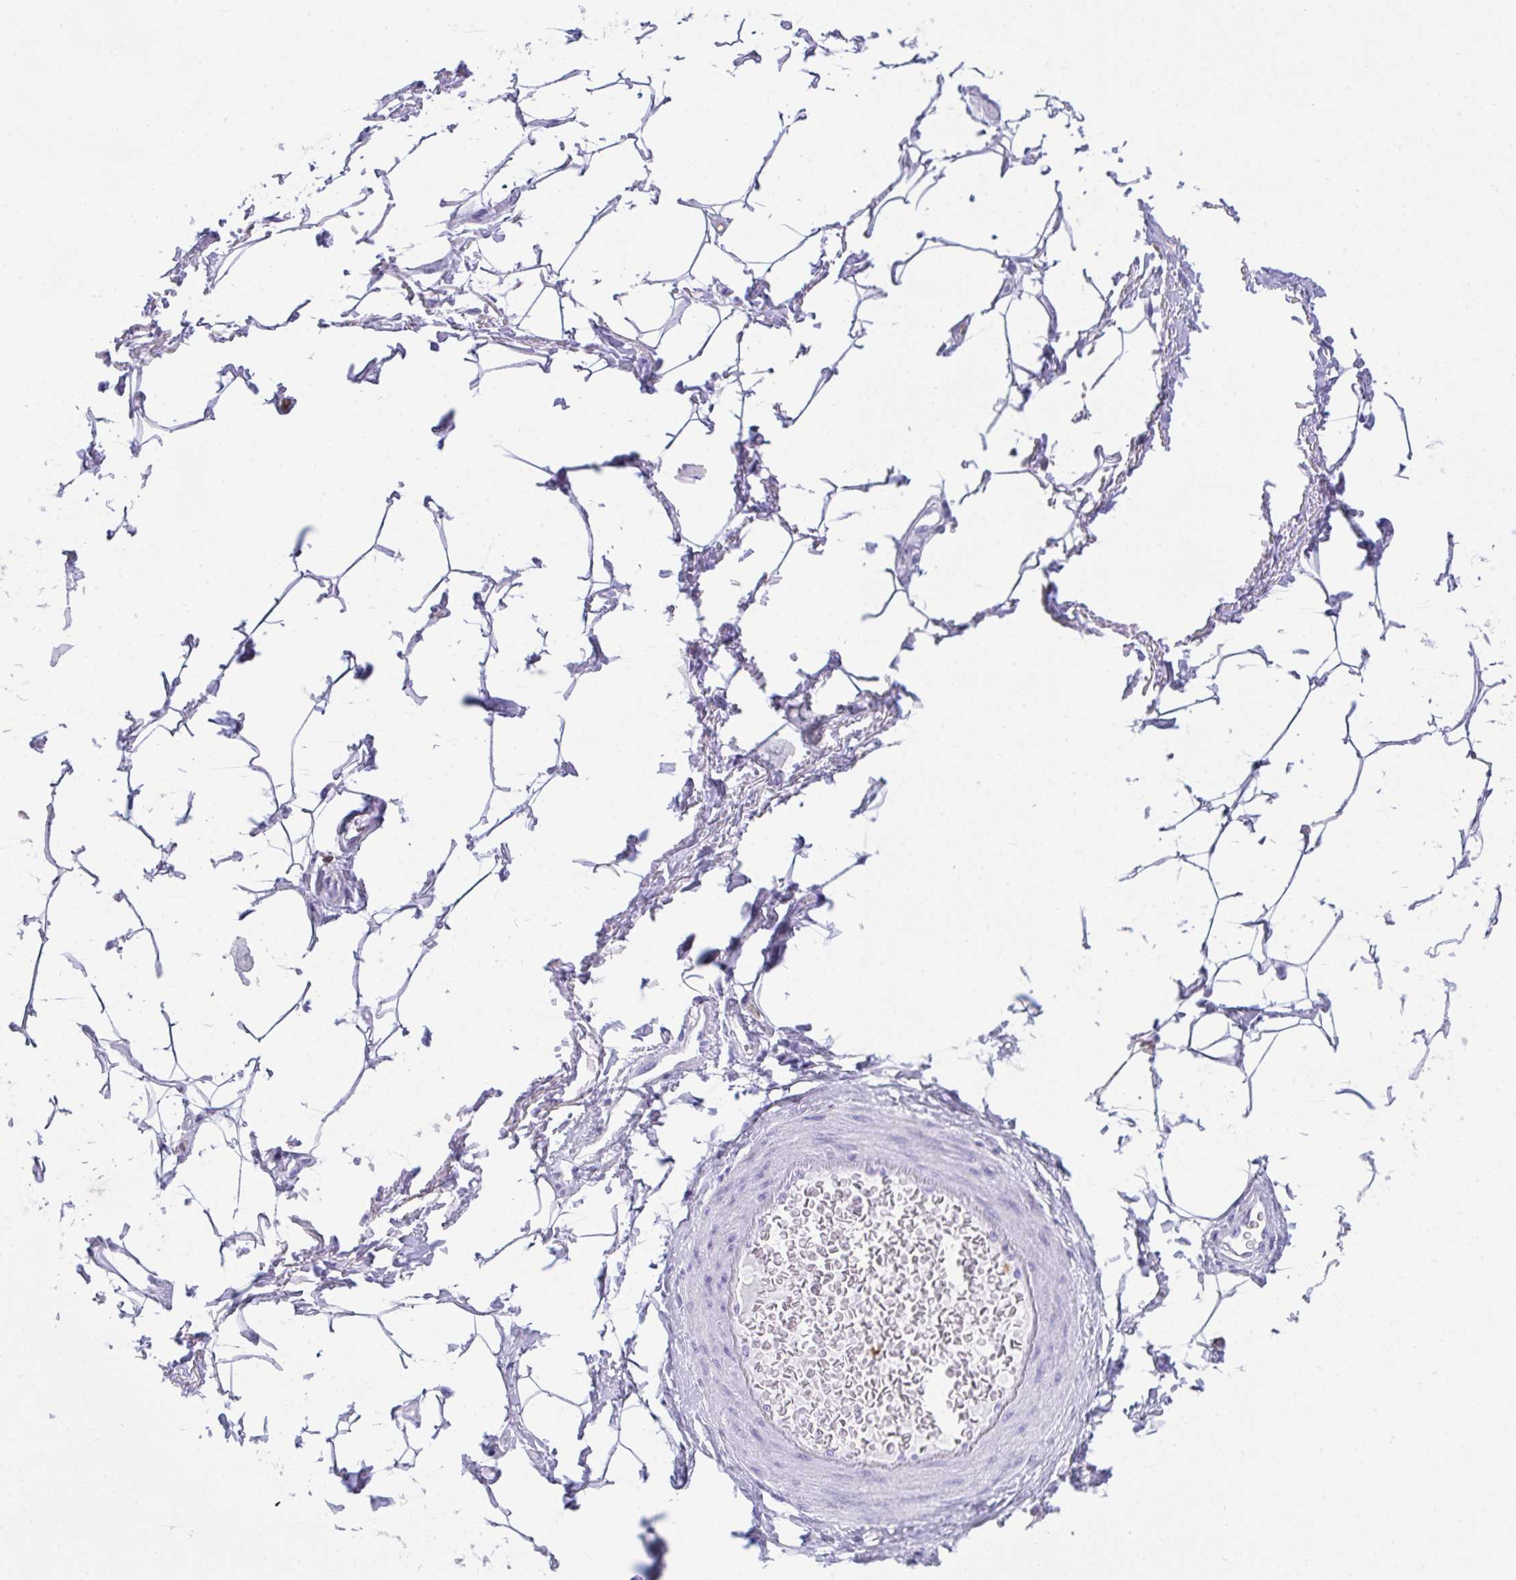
{"staining": {"intensity": "negative", "quantity": "none", "location": "none"}, "tissue": "adipose tissue", "cell_type": "Adipocytes", "image_type": "normal", "snomed": [{"axis": "morphology", "description": "Normal tissue, NOS"}, {"axis": "topography", "description": "Peripheral nerve tissue"}], "caption": "IHC micrograph of benign adipose tissue: adipose tissue stained with DAB displays no significant protein expression in adipocytes. (DAB immunohistochemistry visualized using brightfield microscopy, high magnification).", "gene": "SPN", "patient": {"sex": "male", "age": 51}}